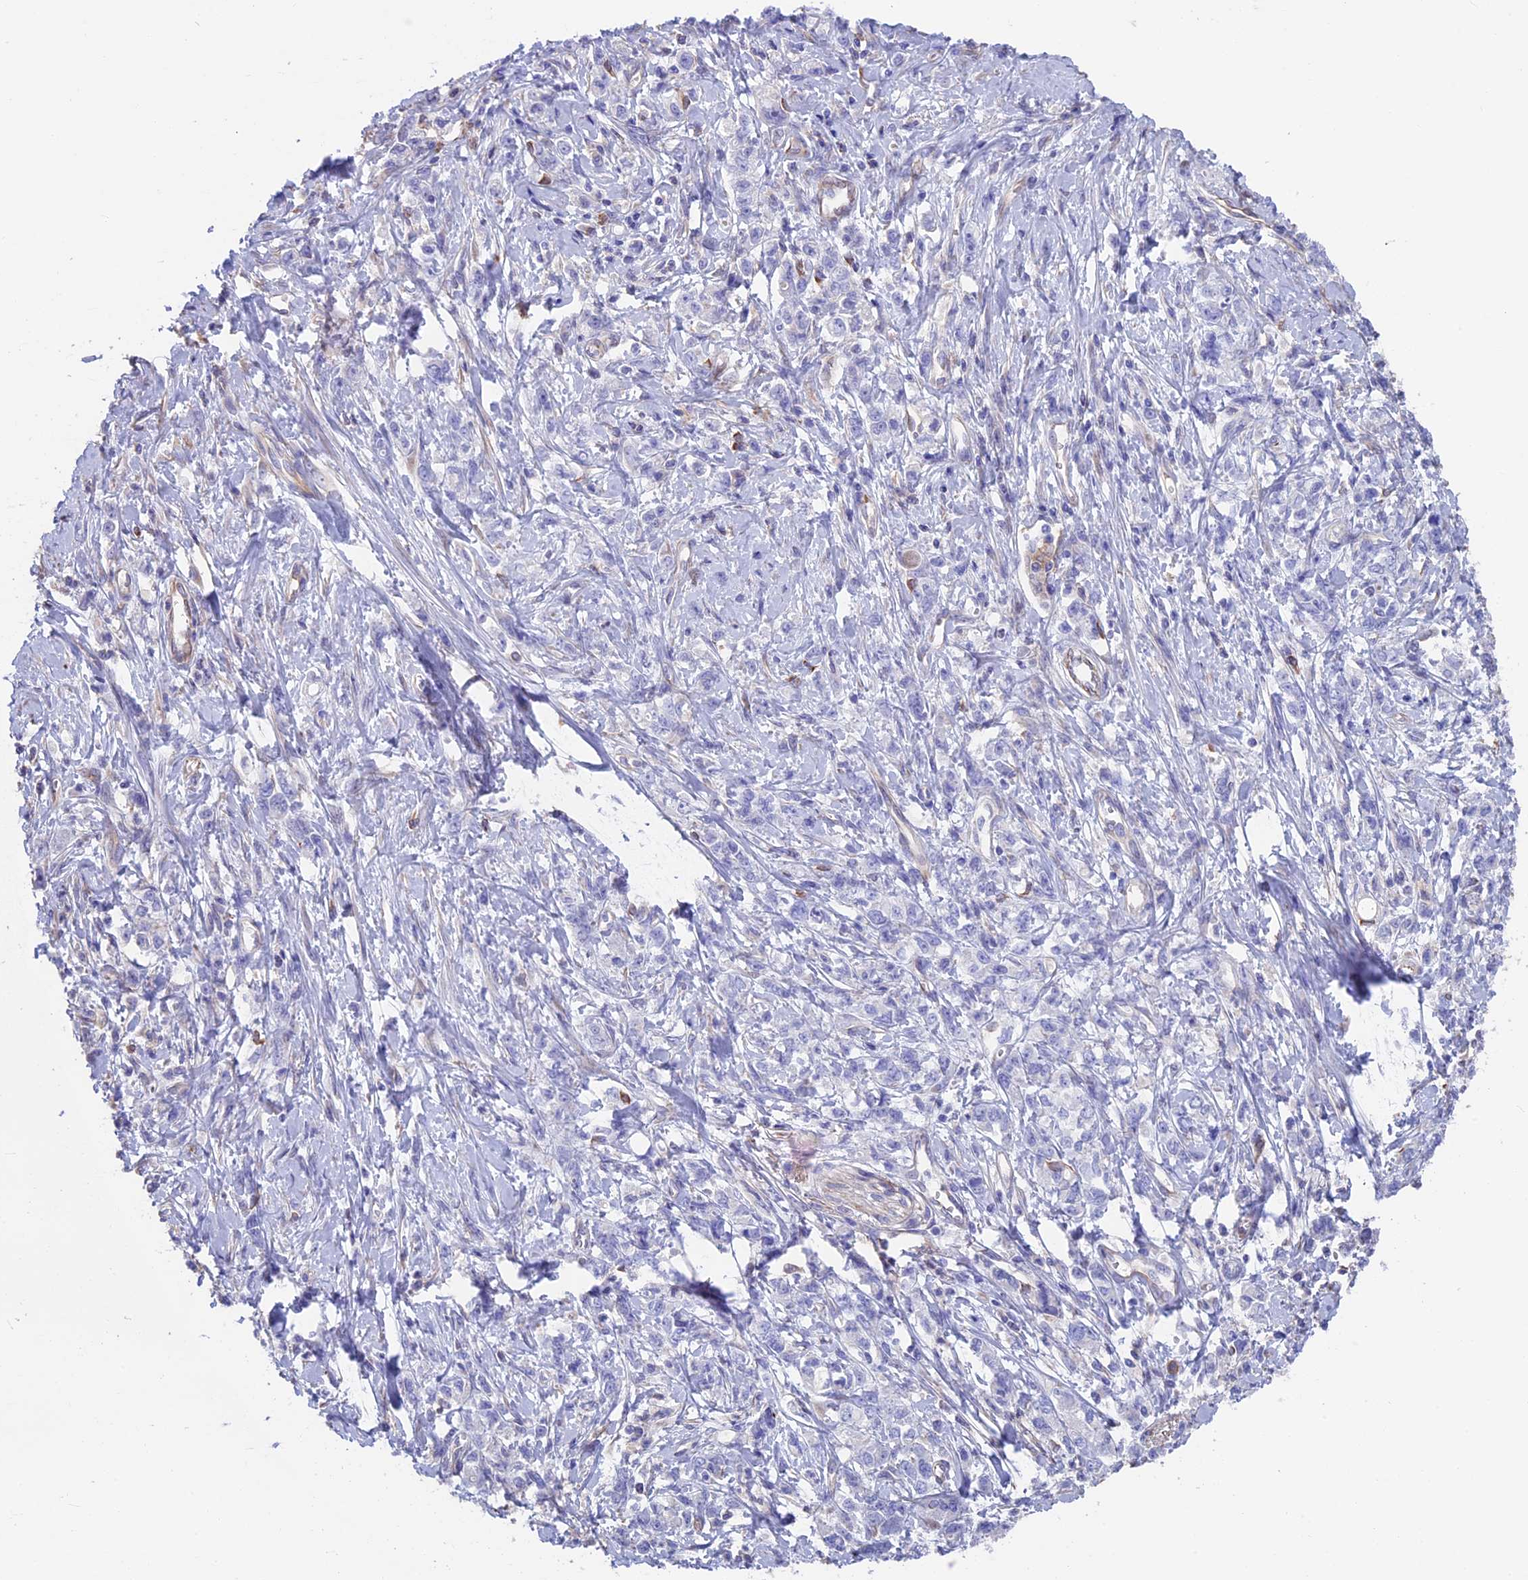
{"staining": {"intensity": "negative", "quantity": "none", "location": "none"}, "tissue": "stomach cancer", "cell_type": "Tumor cells", "image_type": "cancer", "snomed": [{"axis": "morphology", "description": "Adenocarcinoma, NOS"}, {"axis": "topography", "description": "Stomach"}], "caption": "This is a micrograph of immunohistochemistry staining of stomach cancer (adenocarcinoma), which shows no staining in tumor cells.", "gene": "SEH1L", "patient": {"sex": "female", "age": 76}}